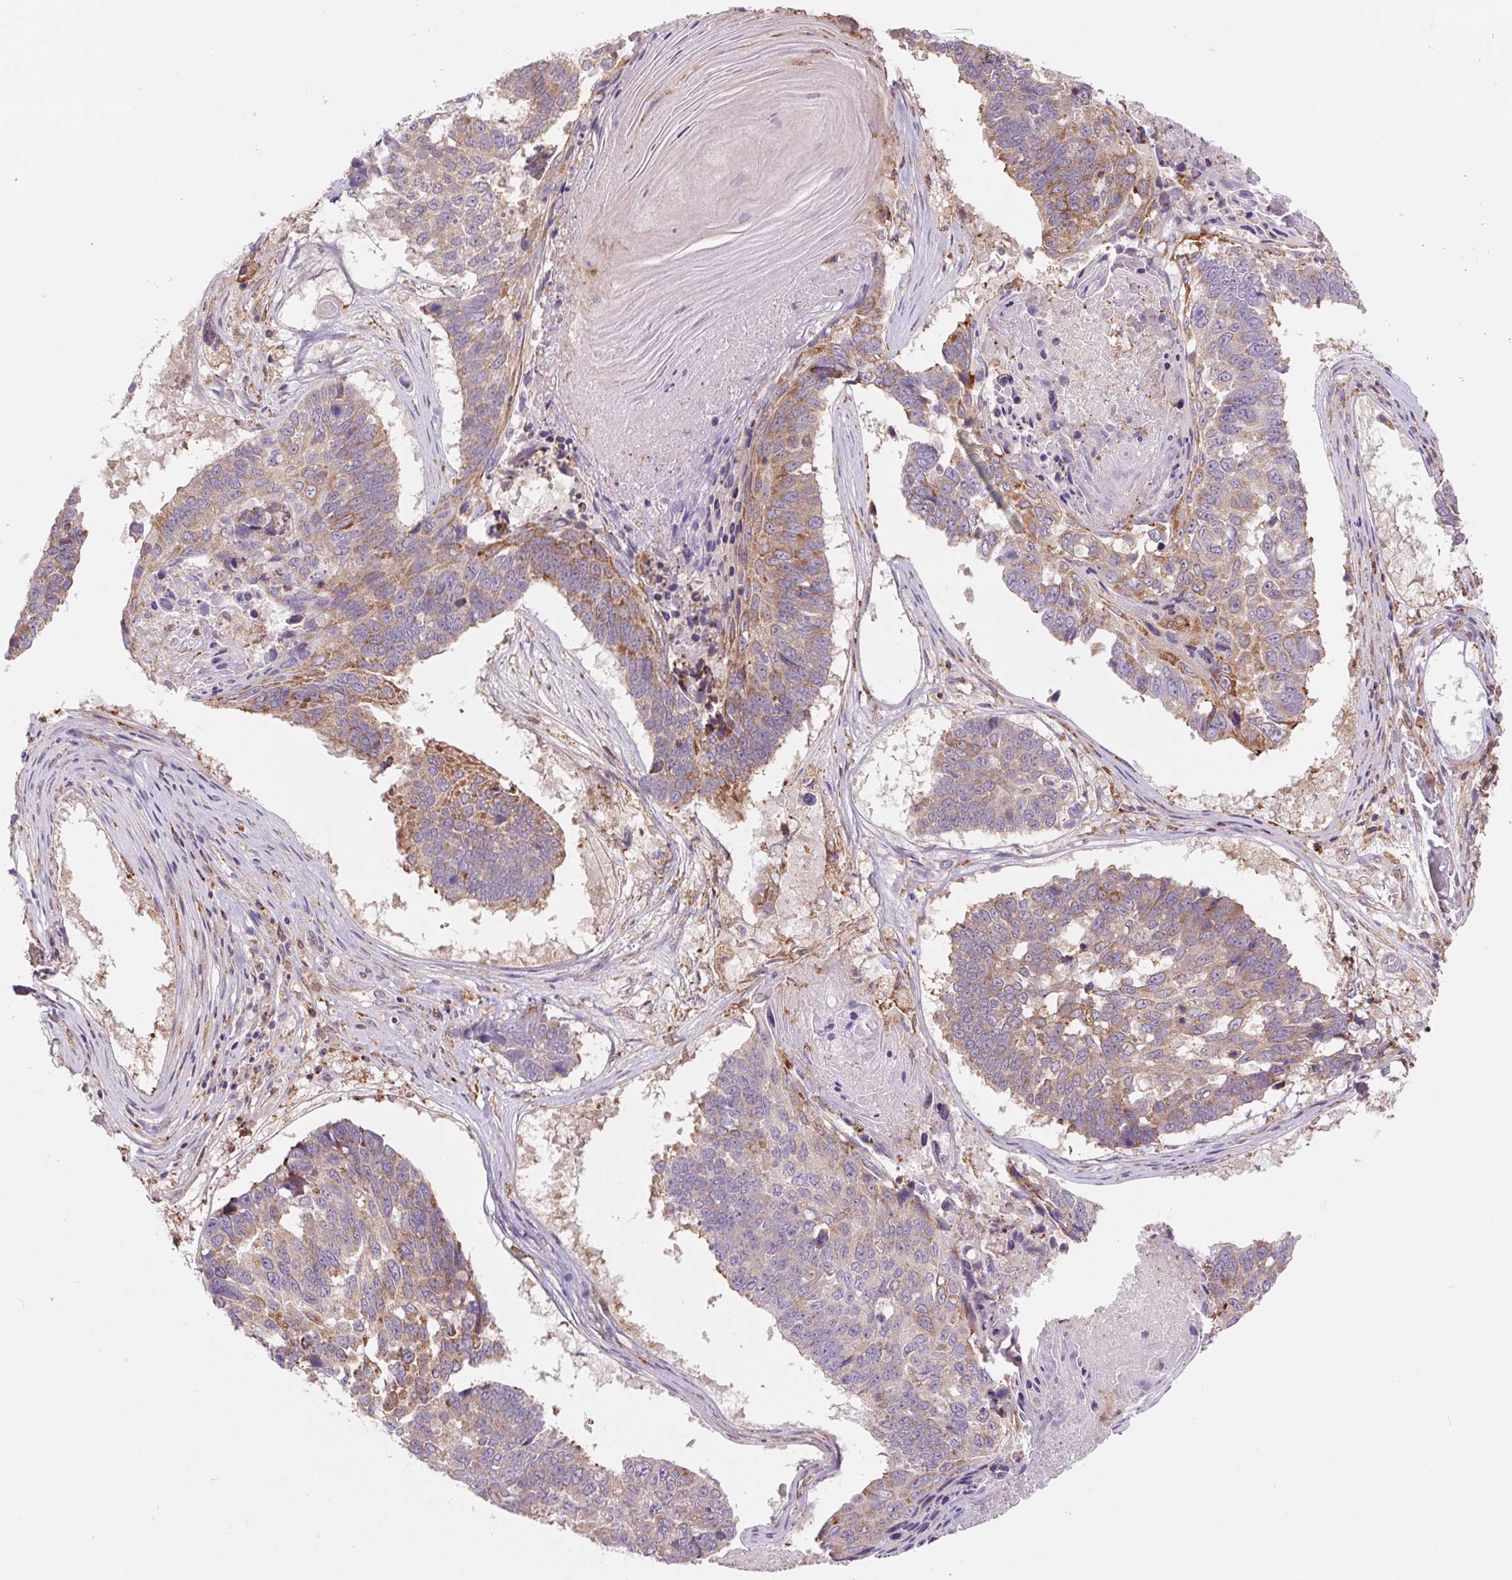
{"staining": {"intensity": "moderate", "quantity": "<25%", "location": "cytoplasmic/membranous"}, "tissue": "lung cancer", "cell_type": "Tumor cells", "image_type": "cancer", "snomed": [{"axis": "morphology", "description": "Squamous cell carcinoma, NOS"}, {"axis": "topography", "description": "Lung"}], "caption": "This is a micrograph of IHC staining of lung cancer, which shows moderate expression in the cytoplasmic/membranous of tumor cells.", "gene": "KLHL20", "patient": {"sex": "male", "age": 73}}